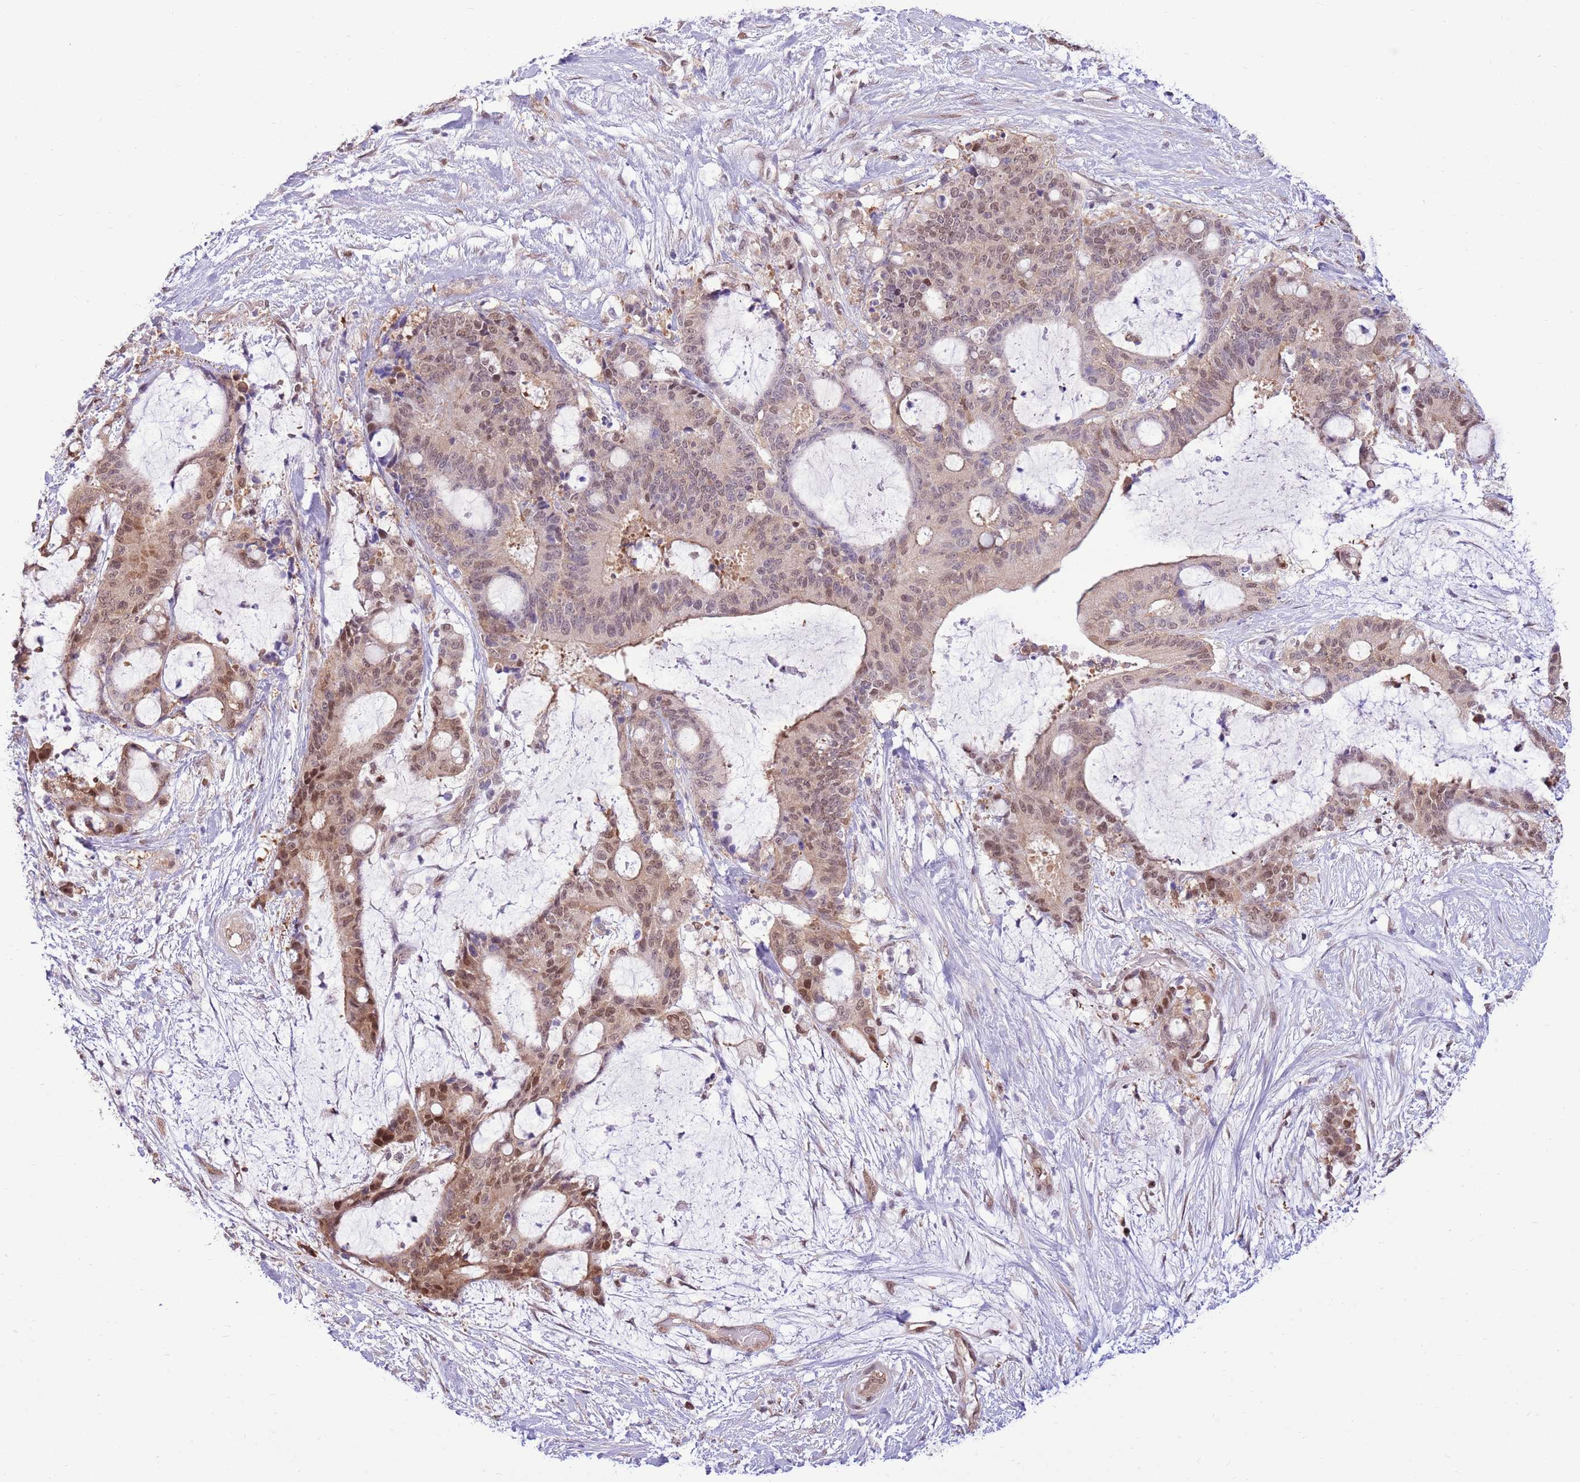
{"staining": {"intensity": "moderate", "quantity": ">75%", "location": "nuclear"}, "tissue": "liver cancer", "cell_type": "Tumor cells", "image_type": "cancer", "snomed": [{"axis": "morphology", "description": "Normal tissue, NOS"}, {"axis": "morphology", "description": "Cholangiocarcinoma"}, {"axis": "topography", "description": "Liver"}, {"axis": "topography", "description": "Peripheral nerve tissue"}], "caption": "Liver cancer (cholangiocarcinoma) stained for a protein reveals moderate nuclear positivity in tumor cells. The staining is performed using DAB brown chromogen to label protein expression. The nuclei are counter-stained blue using hematoxylin.", "gene": "NSFL1C", "patient": {"sex": "female", "age": 73}}